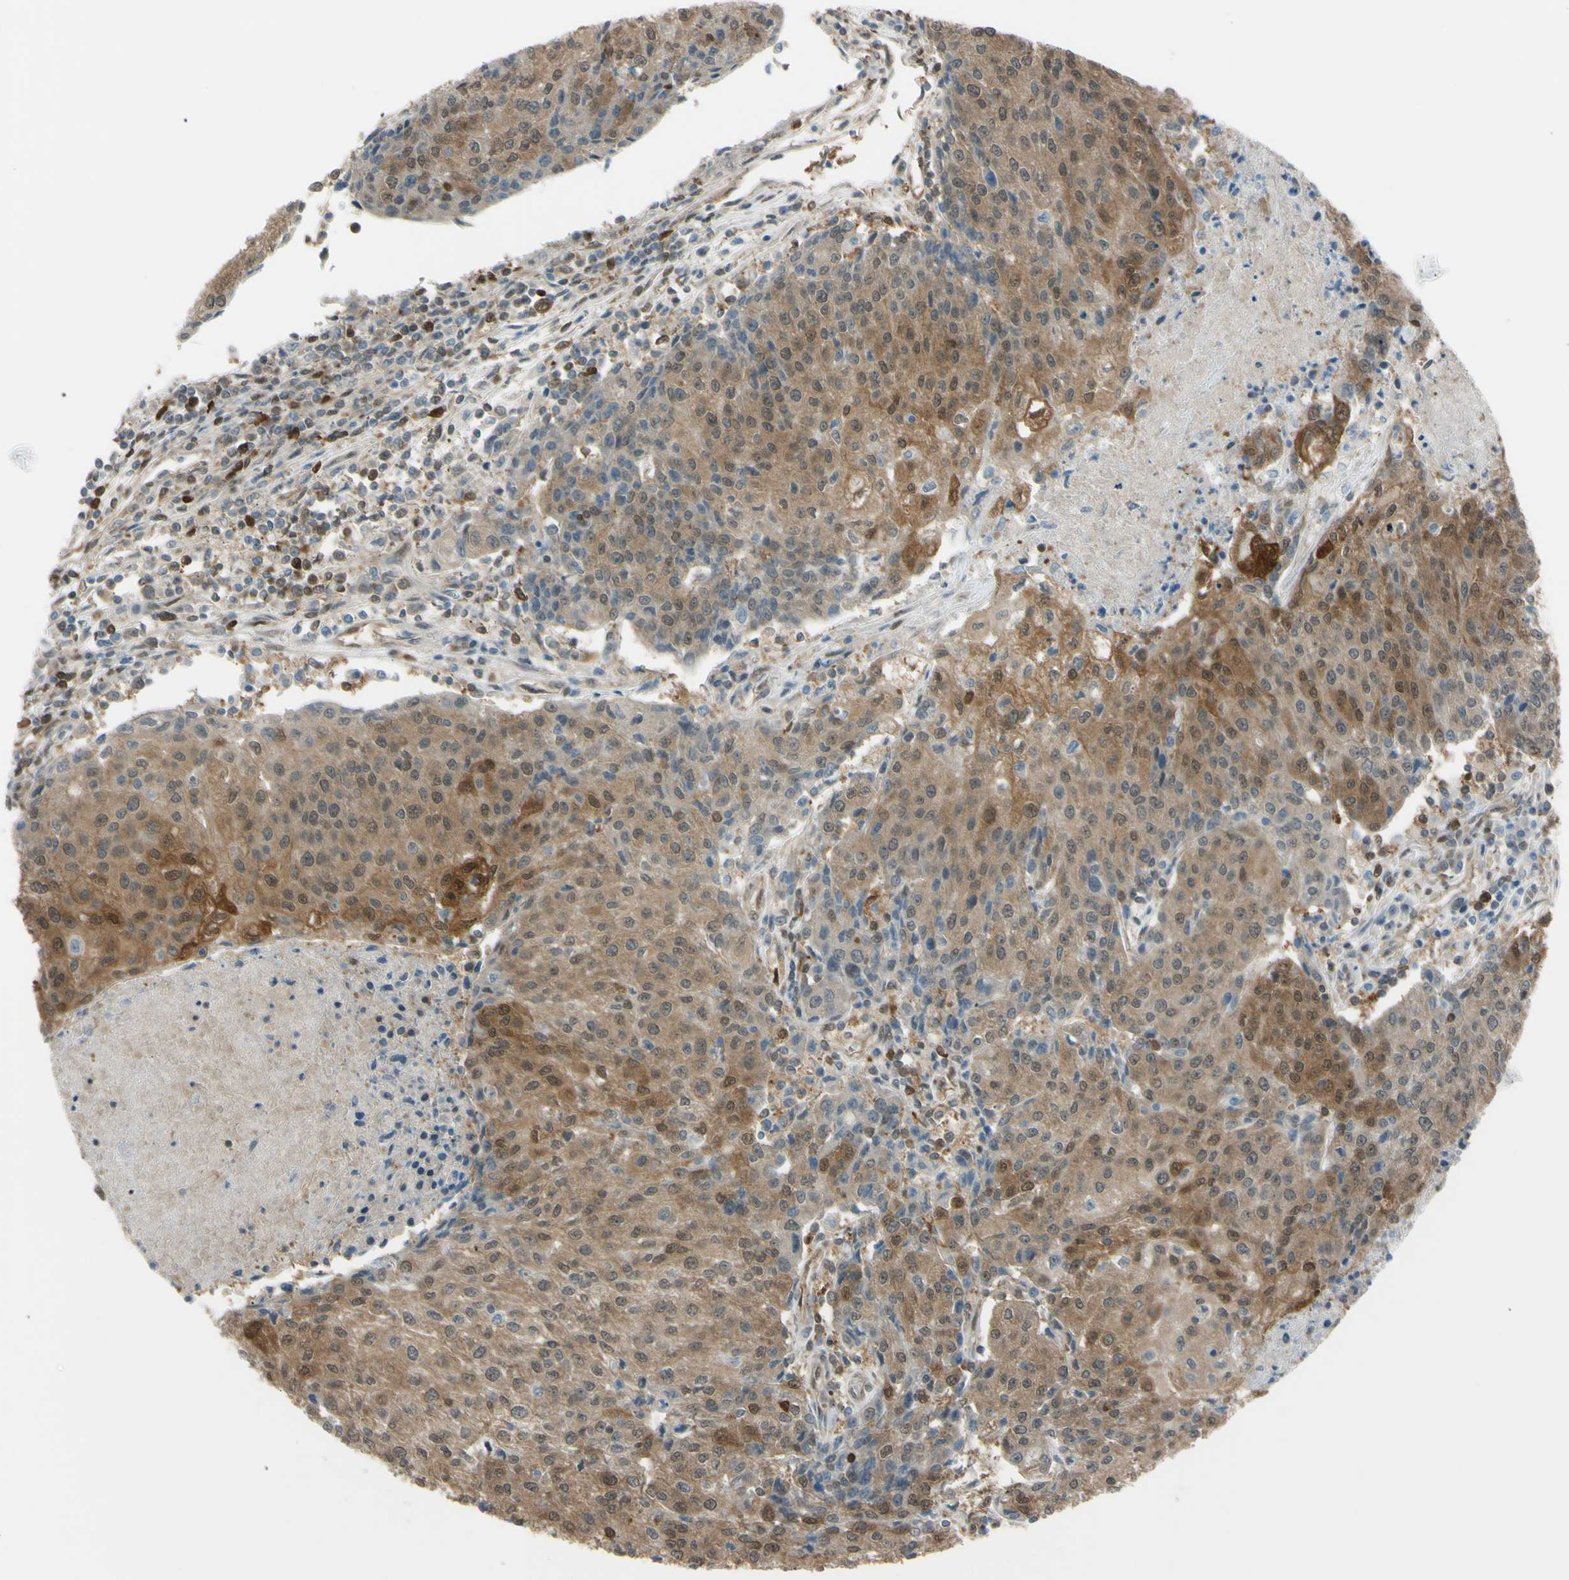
{"staining": {"intensity": "moderate", "quantity": ">75%", "location": "cytoplasmic/membranous"}, "tissue": "urothelial cancer", "cell_type": "Tumor cells", "image_type": "cancer", "snomed": [{"axis": "morphology", "description": "Urothelial carcinoma, High grade"}, {"axis": "topography", "description": "Urinary bladder"}], "caption": "Immunohistochemistry (IHC) histopathology image of neoplastic tissue: human urothelial carcinoma (high-grade) stained using IHC displays medium levels of moderate protein expression localized specifically in the cytoplasmic/membranous of tumor cells, appearing as a cytoplasmic/membranous brown color.", "gene": "YWHAQ", "patient": {"sex": "female", "age": 85}}